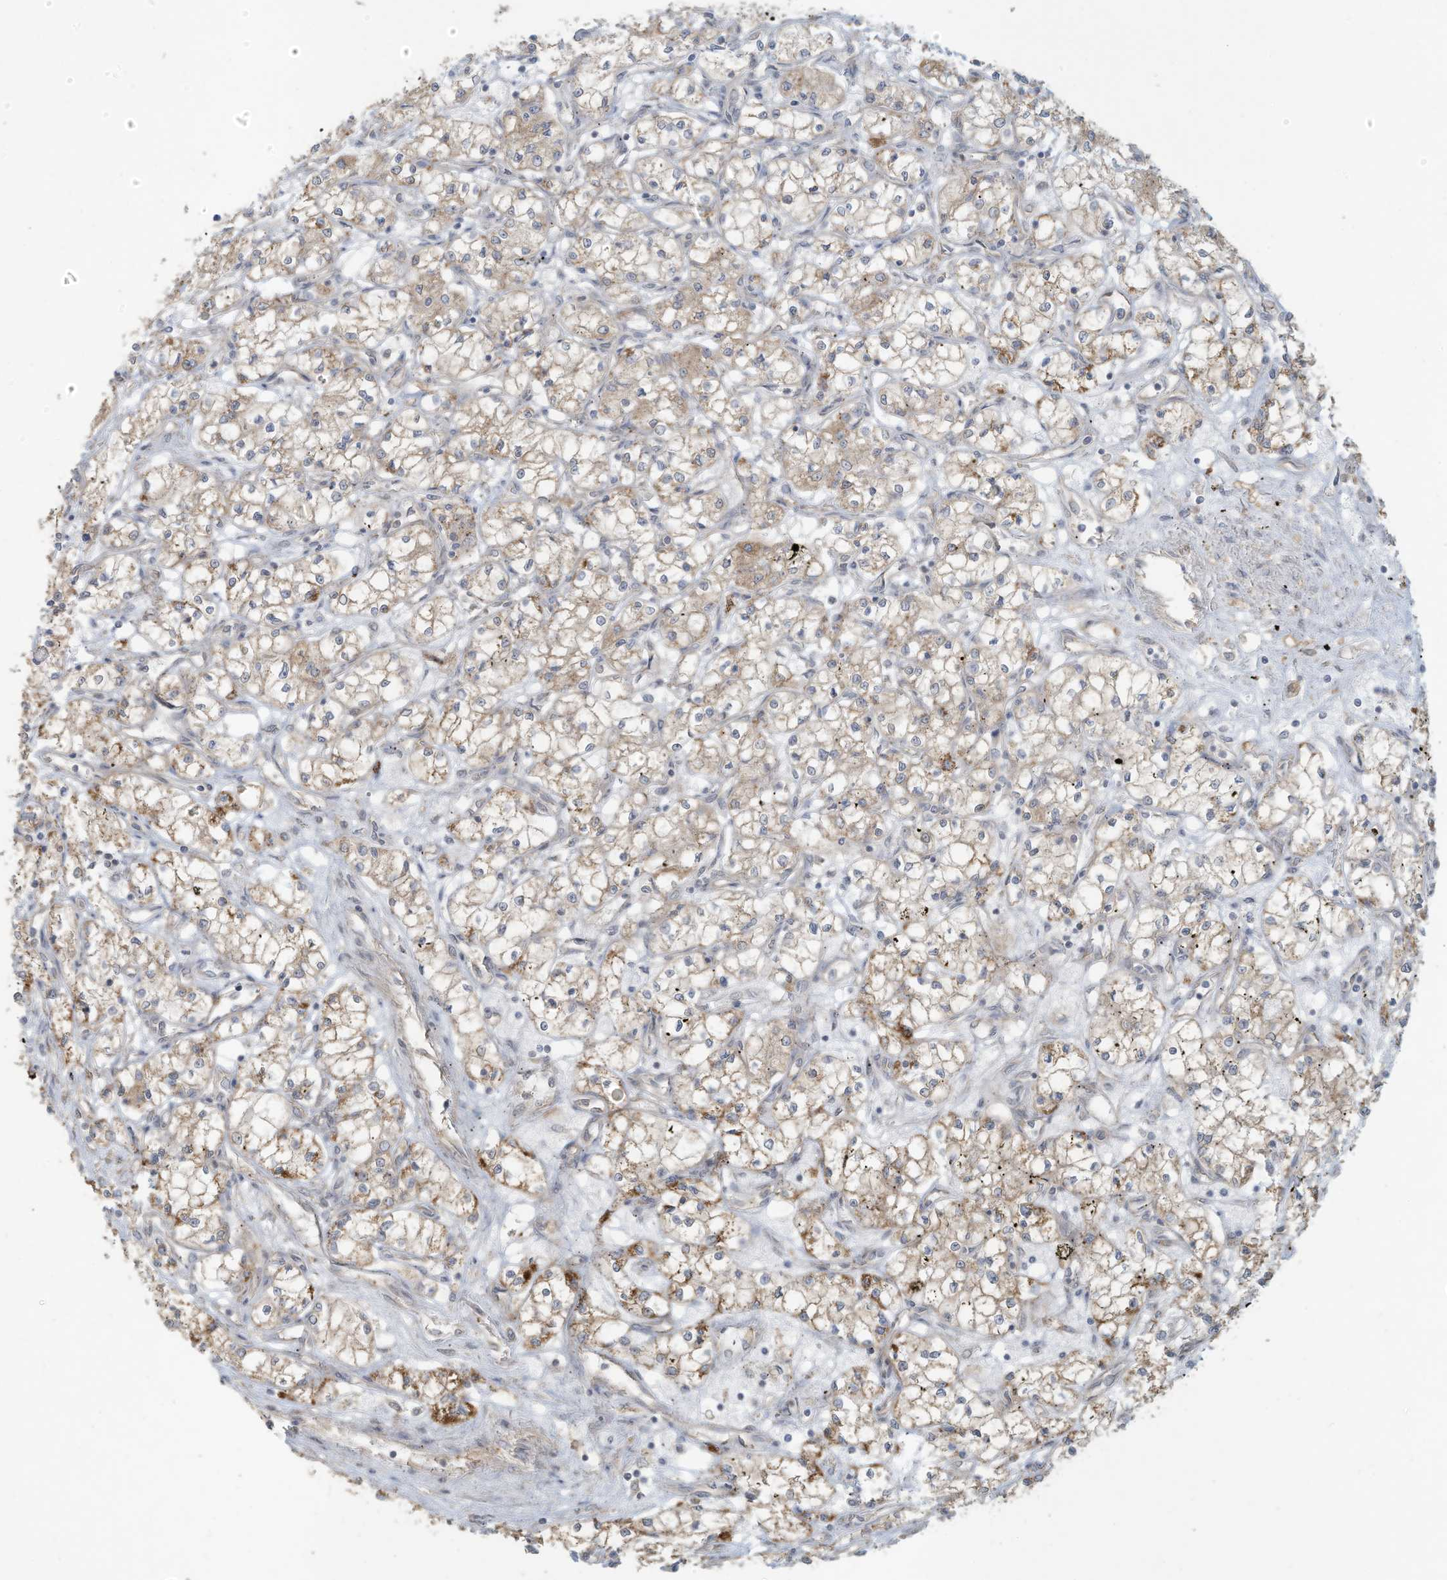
{"staining": {"intensity": "weak", "quantity": ">75%", "location": "cytoplasmic/membranous"}, "tissue": "renal cancer", "cell_type": "Tumor cells", "image_type": "cancer", "snomed": [{"axis": "morphology", "description": "Adenocarcinoma, NOS"}, {"axis": "topography", "description": "Kidney"}], "caption": "Renal cancer stained with DAB IHC displays low levels of weak cytoplasmic/membranous expression in approximately >75% of tumor cells. (DAB (3,3'-diaminobenzidine) = brown stain, brightfield microscopy at high magnification).", "gene": "MAGIX", "patient": {"sex": "male", "age": 59}}